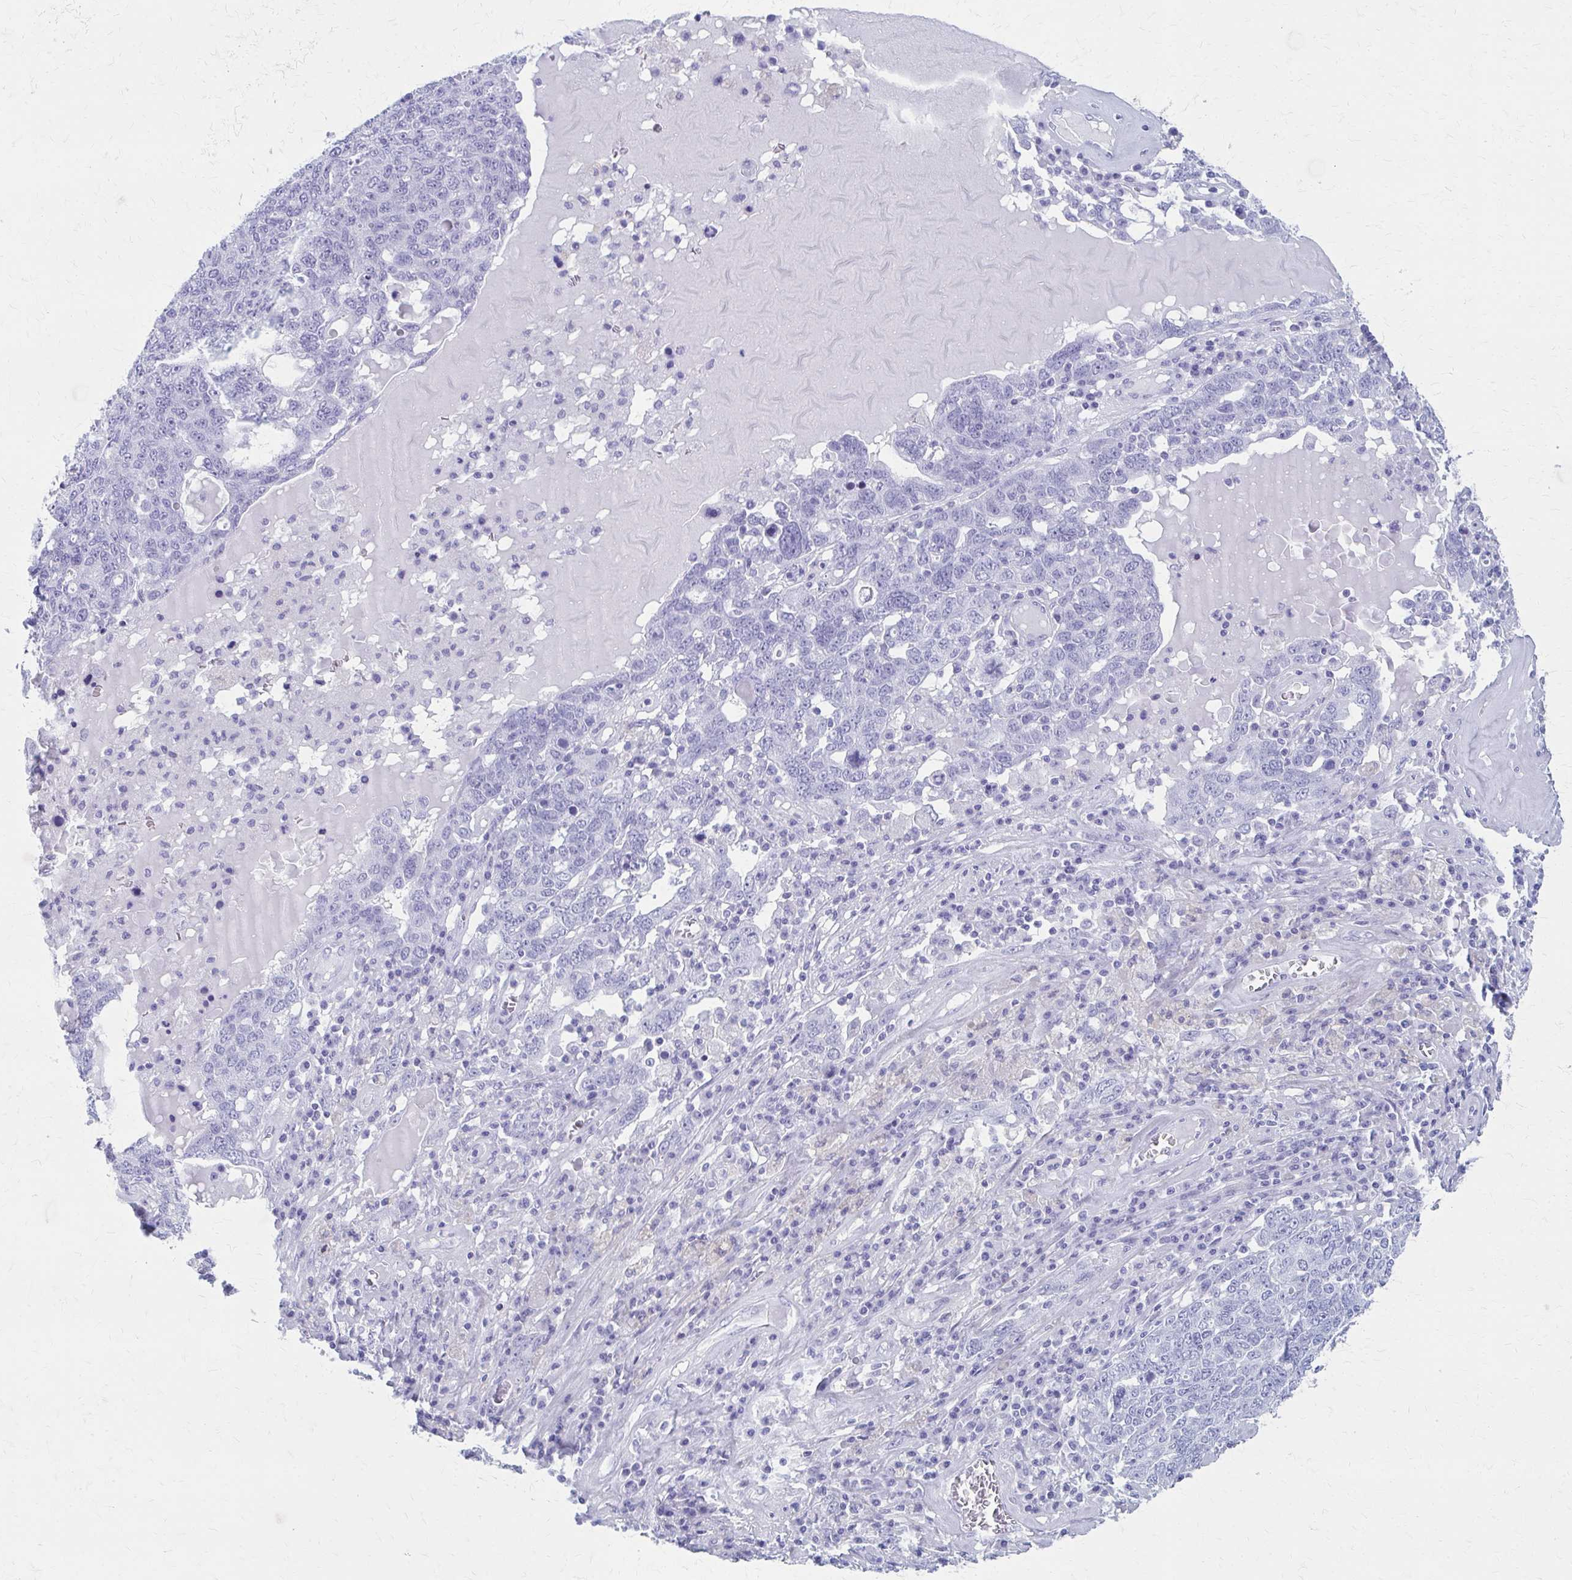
{"staining": {"intensity": "negative", "quantity": "none", "location": "none"}, "tissue": "ovarian cancer", "cell_type": "Tumor cells", "image_type": "cancer", "snomed": [{"axis": "morphology", "description": "Carcinoma, endometroid"}, {"axis": "topography", "description": "Ovary"}], "caption": "There is no significant expression in tumor cells of ovarian cancer.", "gene": "CELF5", "patient": {"sex": "female", "age": 62}}